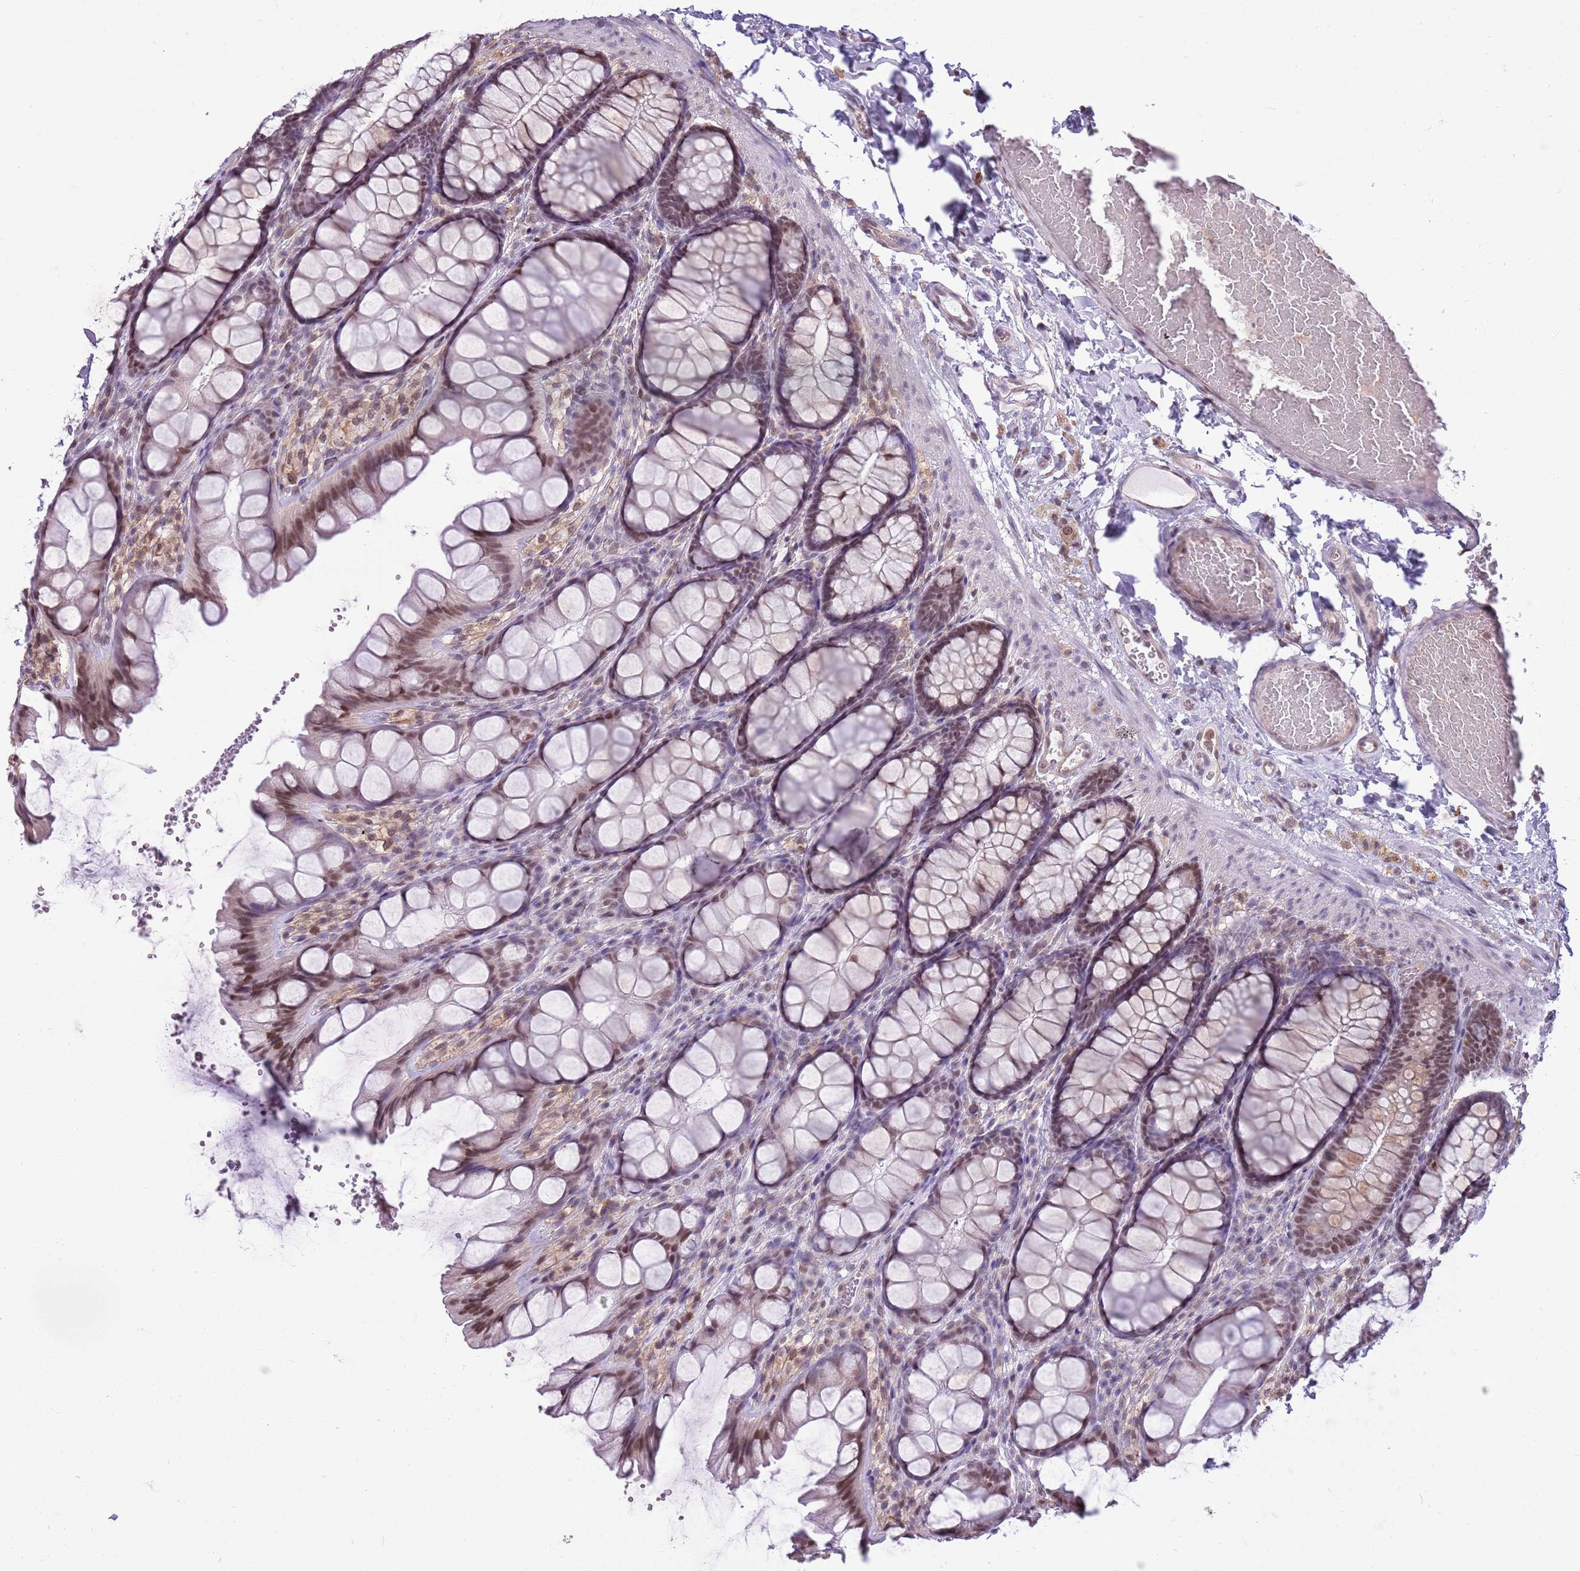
{"staining": {"intensity": "moderate", "quantity": "25%-75%", "location": "nuclear"}, "tissue": "colon", "cell_type": "Endothelial cells", "image_type": "normal", "snomed": [{"axis": "morphology", "description": "Normal tissue, NOS"}, {"axis": "topography", "description": "Colon"}], "caption": "This is a photomicrograph of immunohistochemistry (IHC) staining of benign colon, which shows moderate positivity in the nuclear of endothelial cells.", "gene": "DHX32", "patient": {"sex": "male", "age": 47}}